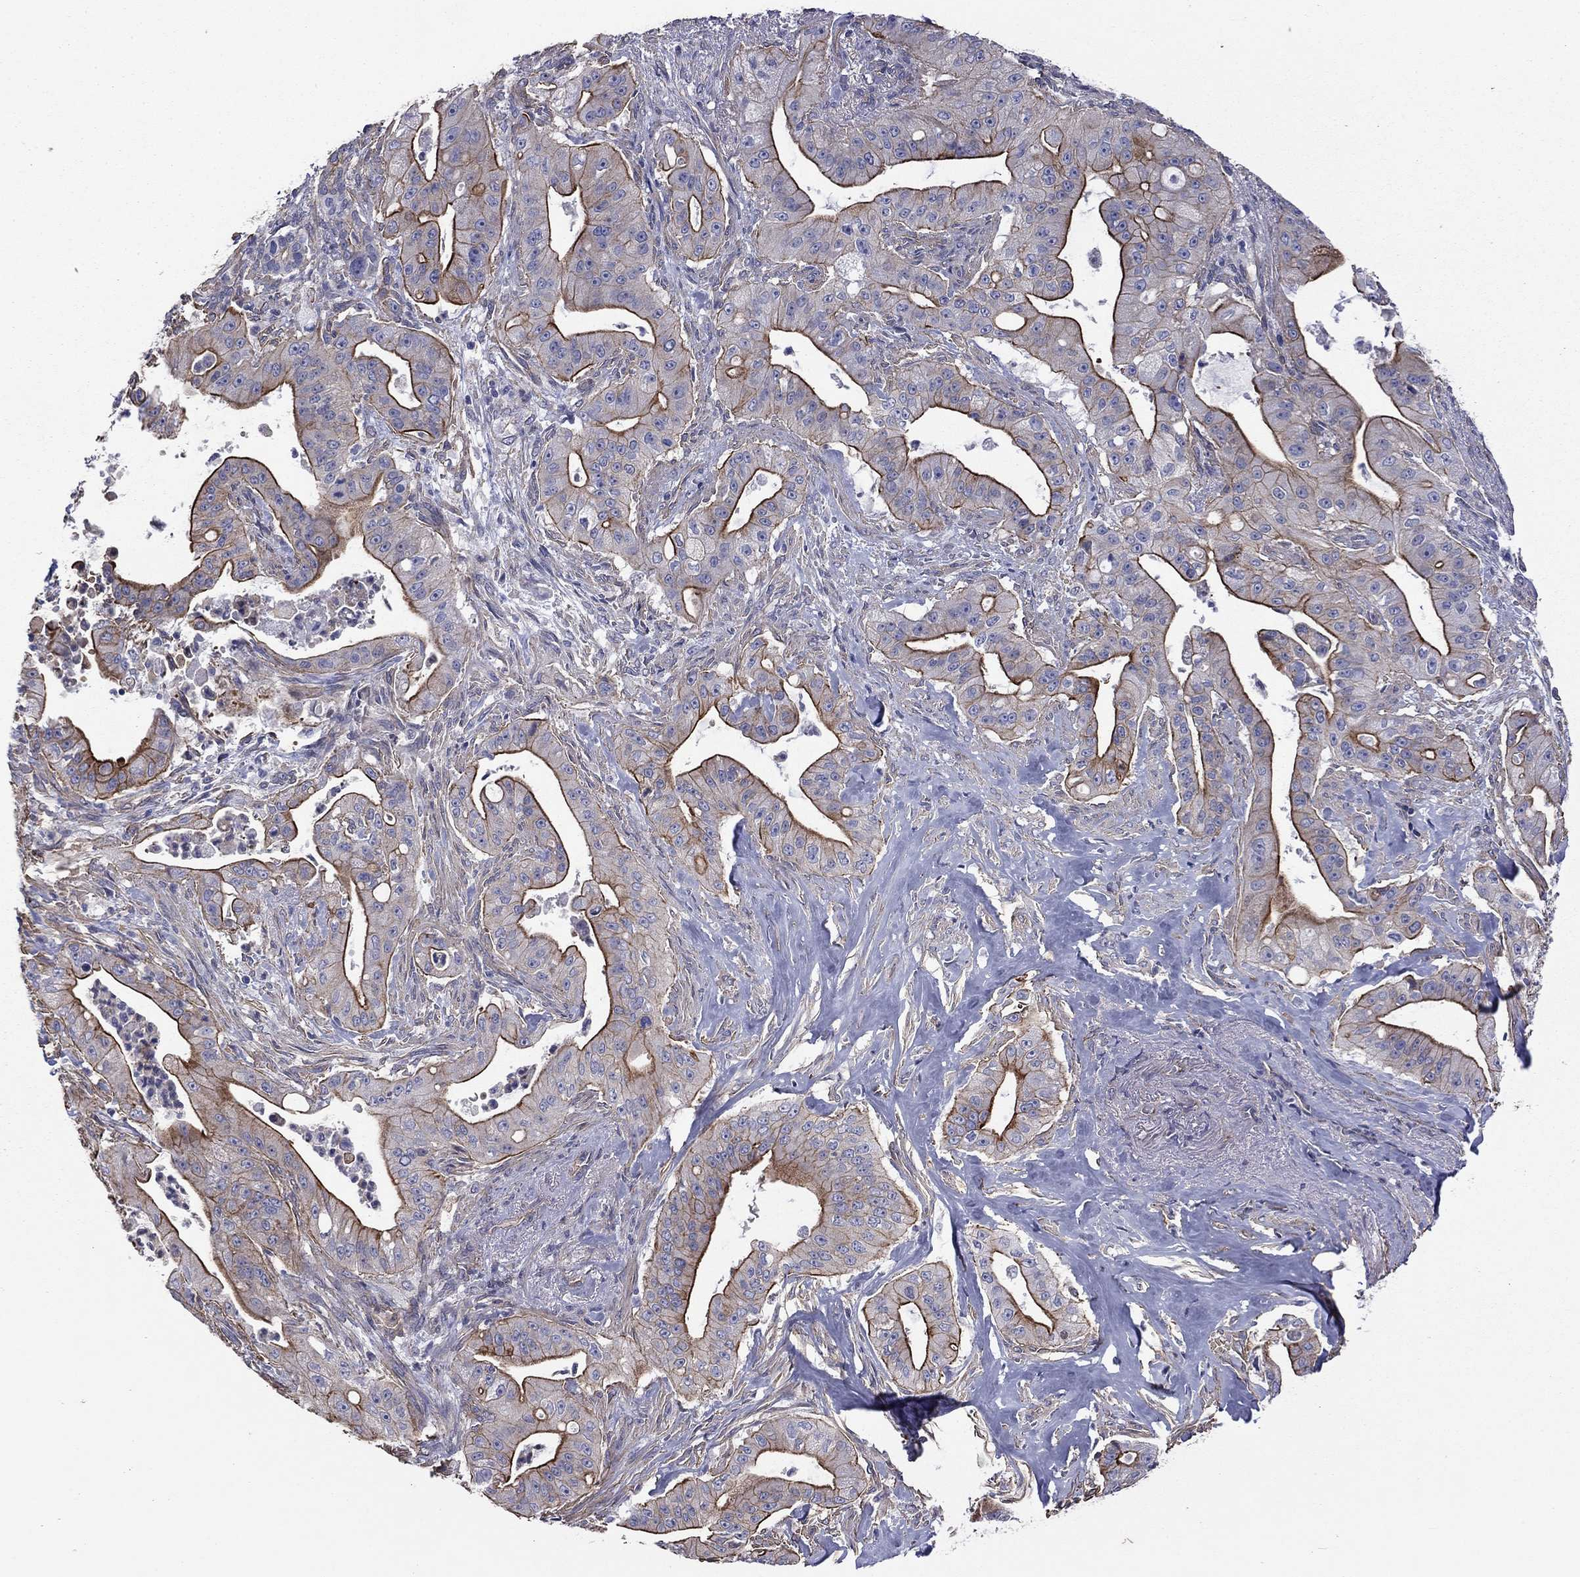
{"staining": {"intensity": "strong", "quantity": "25%-75%", "location": "cytoplasmic/membranous"}, "tissue": "pancreatic cancer", "cell_type": "Tumor cells", "image_type": "cancer", "snomed": [{"axis": "morphology", "description": "Normal tissue, NOS"}, {"axis": "morphology", "description": "Inflammation, NOS"}, {"axis": "morphology", "description": "Adenocarcinoma, NOS"}, {"axis": "topography", "description": "Pancreas"}], "caption": "This is a micrograph of immunohistochemistry (IHC) staining of pancreatic cancer, which shows strong positivity in the cytoplasmic/membranous of tumor cells.", "gene": "TCHH", "patient": {"sex": "male", "age": 57}}